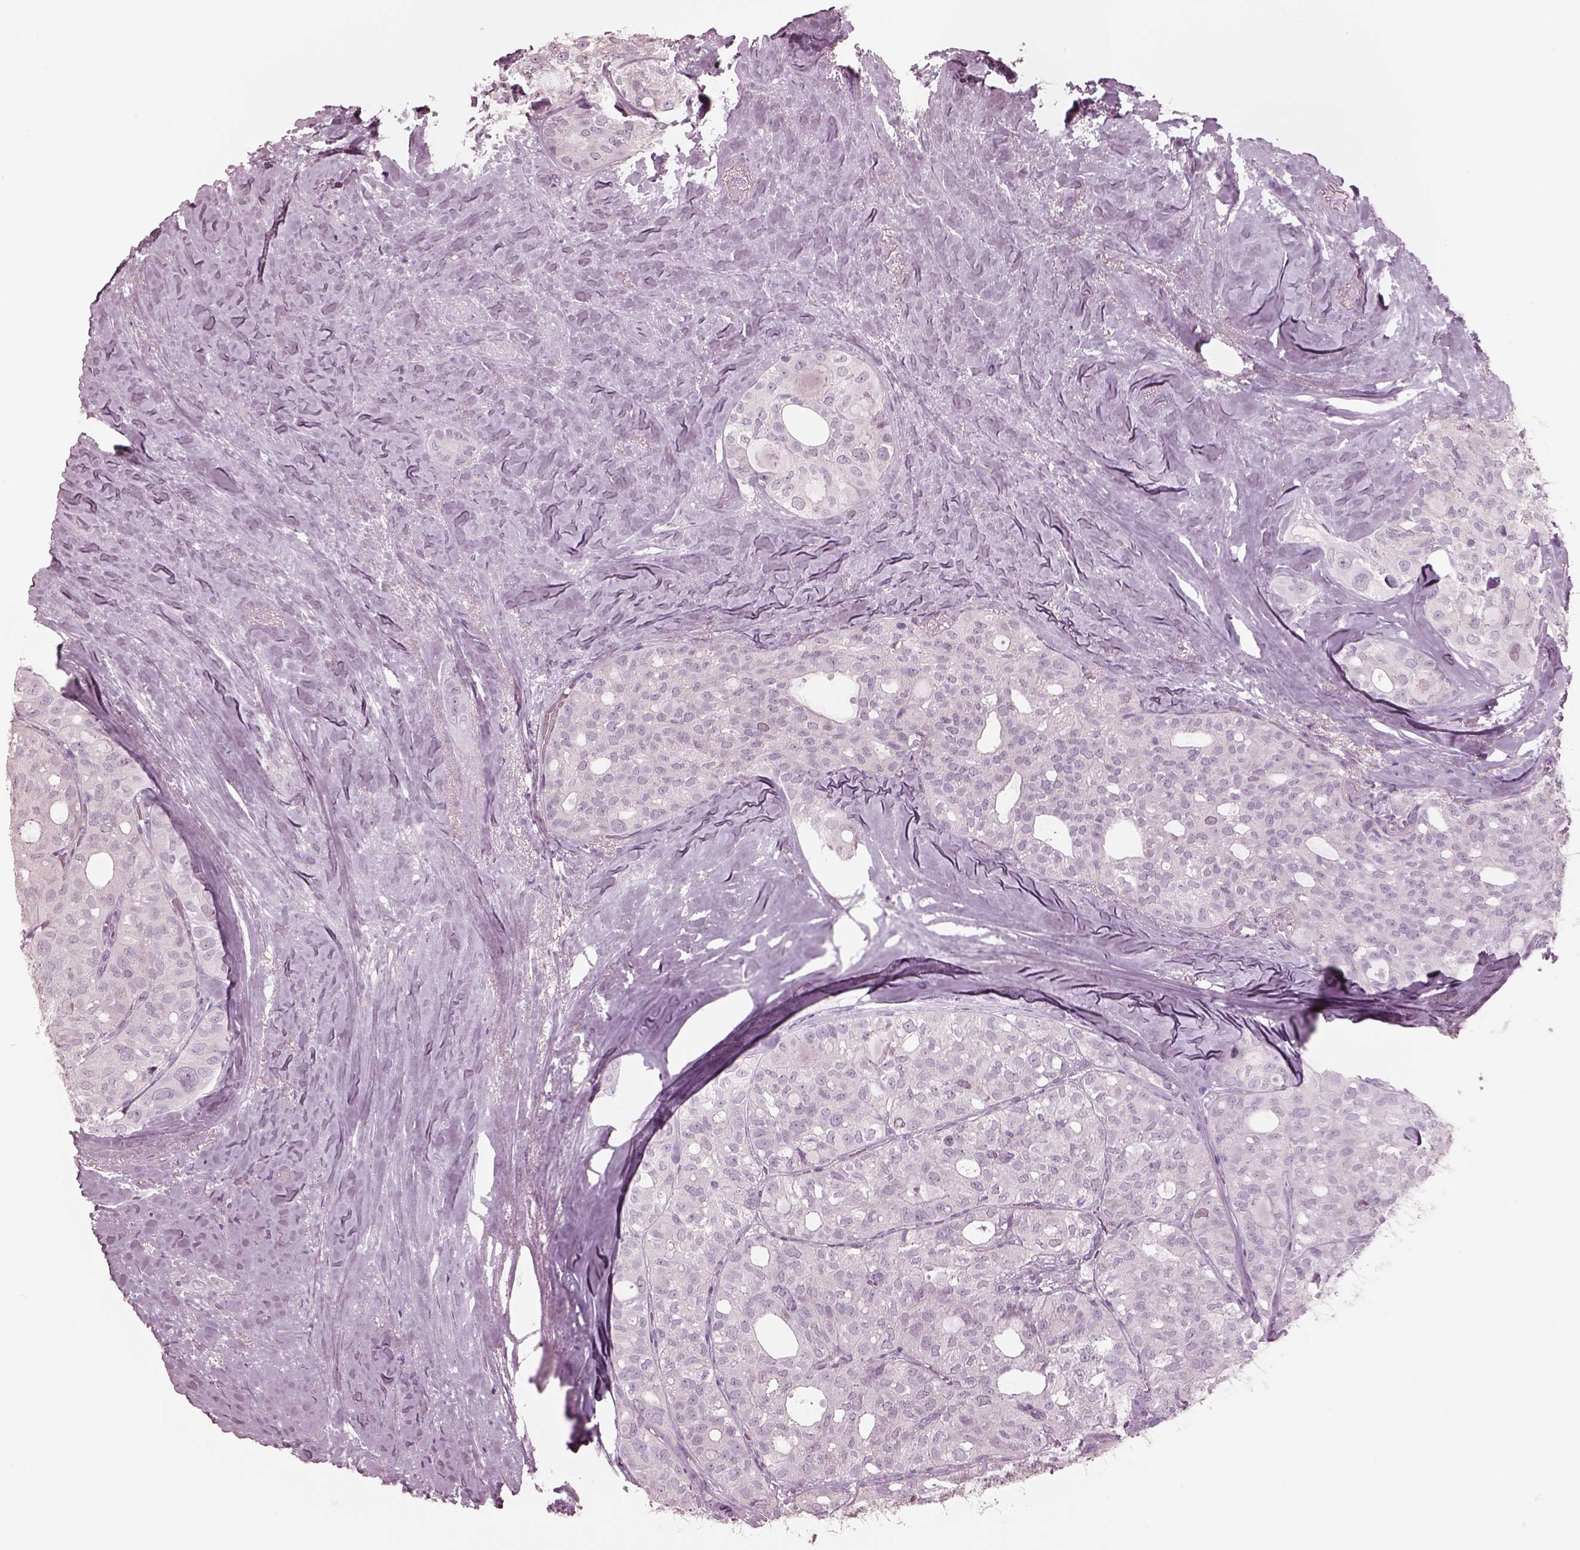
{"staining": {"intensity": "negative", "quantity": "none", "location": "none"}, "tissue": "thyroid cancer", "cell_type": "Tumor cells", "image_type": "cancer", "snomed": [{"axis": "morphology", "description": "Follicular adenoma carcinoma, NOS"}, {"axis": "topography", "description": "Thyroid gland"}], "caption": "Tumor cells show no significant positivity in follicular adenoma carcinoma (thyroid).", "gene": "KRTAP24-1", "patient": {"sex": "male", "age": 75}}